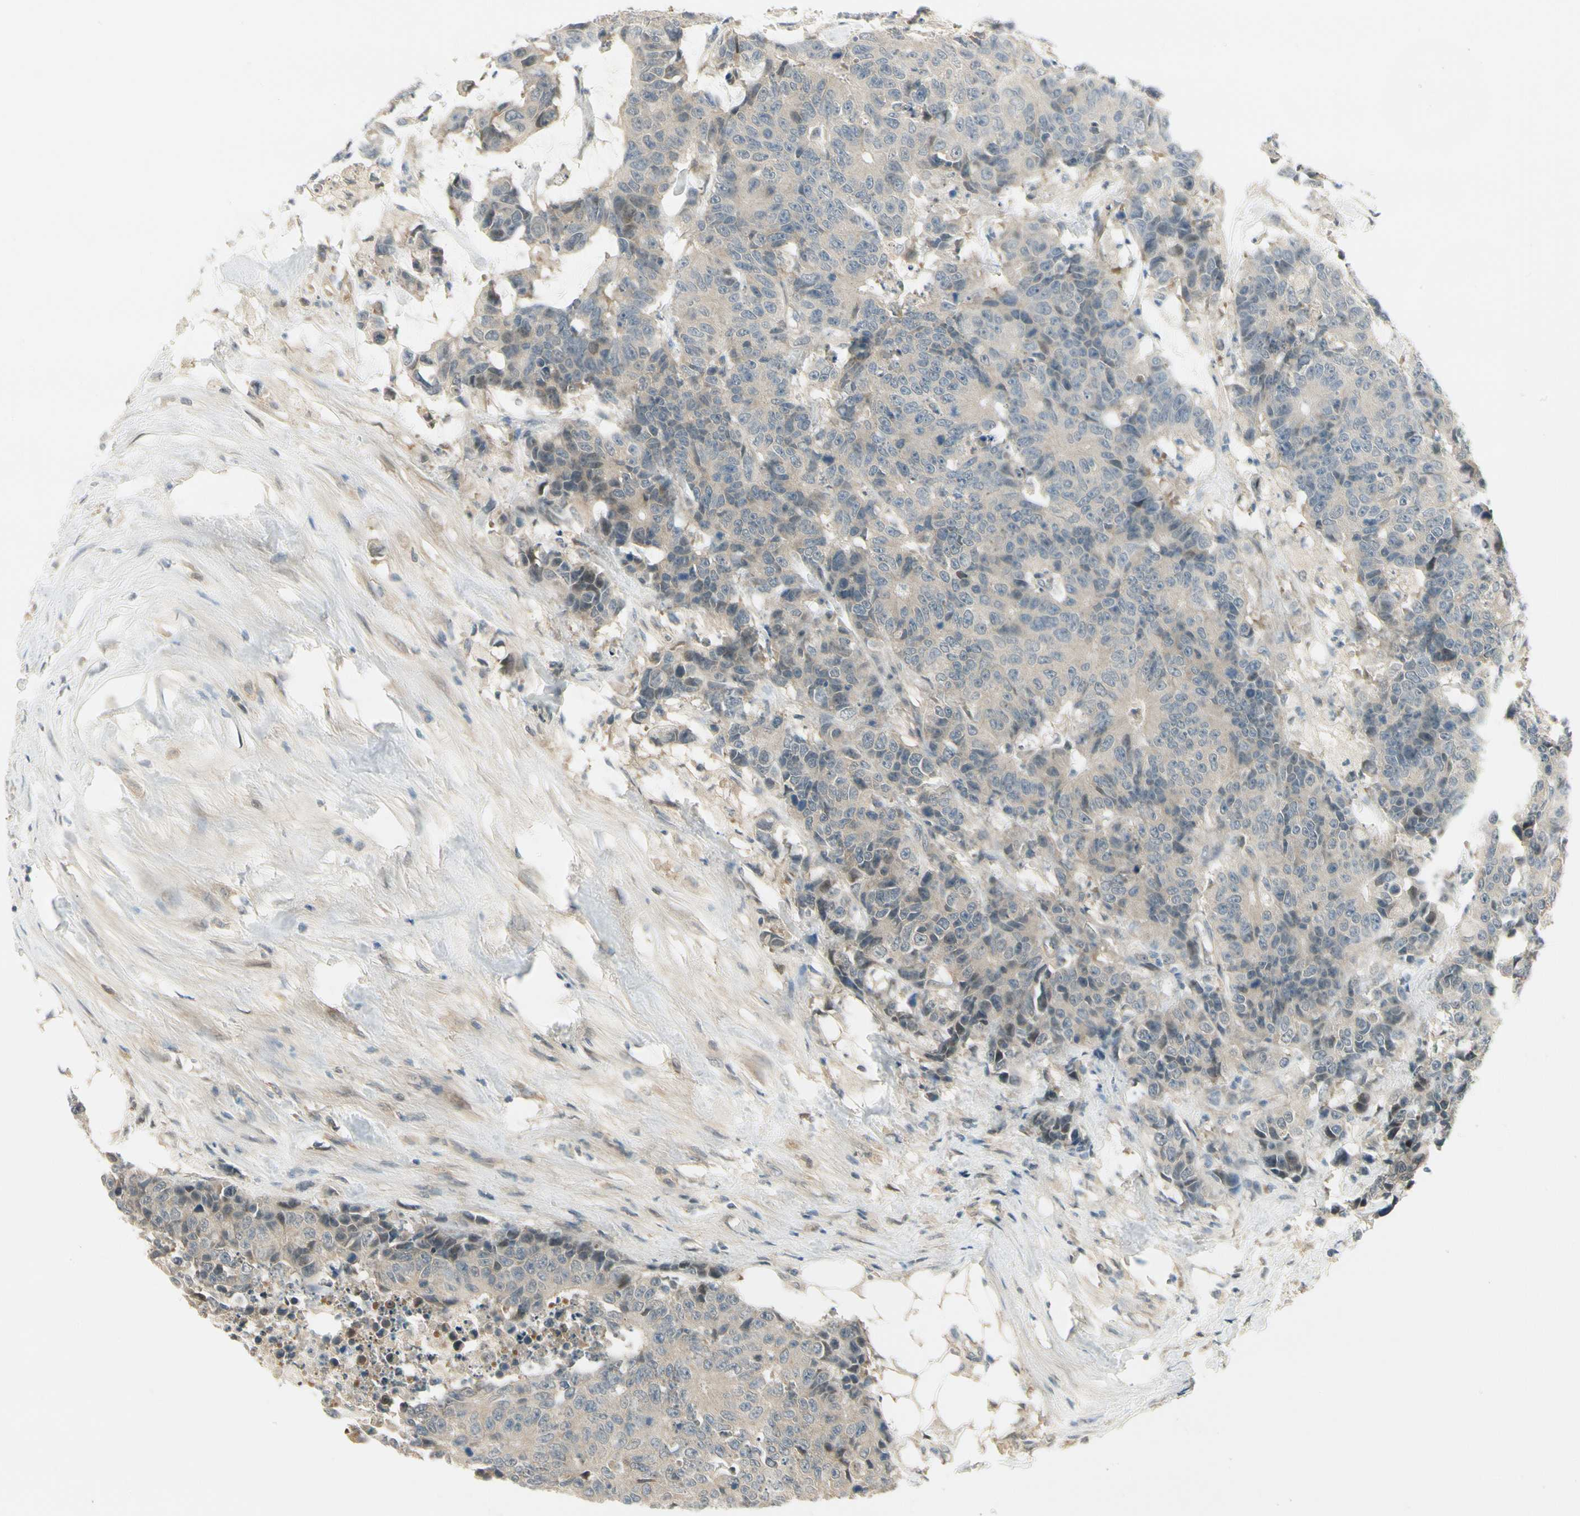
{"staining": {"intensity": "negative", "quantity": "none", "location": "none"}, "tissue": "colorectal cancer", "cell_type": "Tumor cells", "image_type": "cancer", "snomed": [{"axis": "morphology", "description": "Adenocarcinoma, NOS"}, {"axis": "topography", "description": "Colon"}], "caption": "There is no significant staining in tumor cells of colorectal adenocarcinoma.", "gene": "EPHB3", "patient": {"sex": "female", "age": 86}}